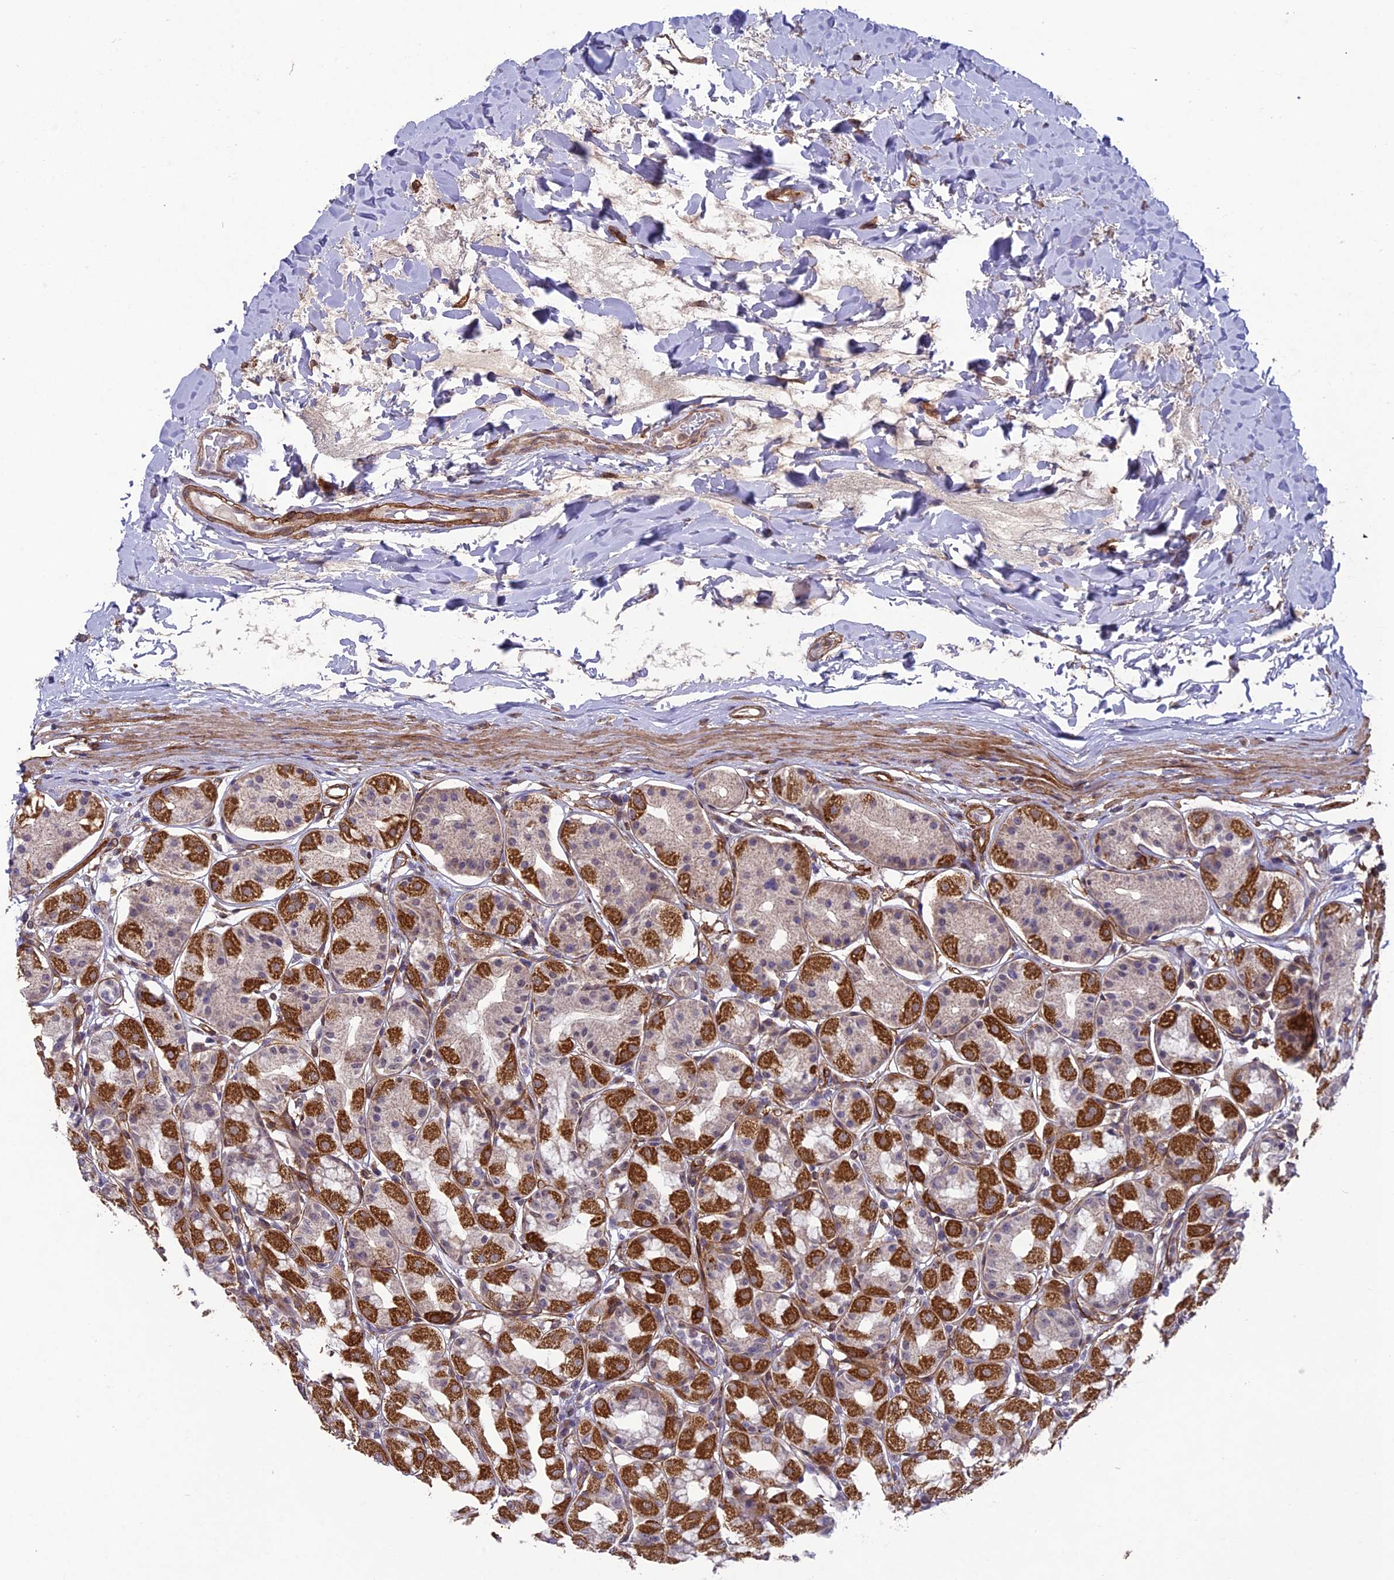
{"staining": {"intensity": "strong", "quantity": "<25%", "location": "cytoplasmic/membranous"}, "tissue": "stomach", "cell_type": "Glandular cells", "image_type": "normal", "snomed": [{"axis": "morphology", "description": "Normal tissue, NOS"}, {"axis": "topography", "description": "Stomach"}, {"axis": "topography", "description": "Stomach, lower"}], "caption": "Immunohistochemistry histopathology image of unremarkable stomach stained for a protein (brown), which displays medium levels of strong cytoplasmic/membranous positivity in approximately <25% of glandular cells.", "gene": "TNS1", "patient": {"sex": "female", "age": 56}}